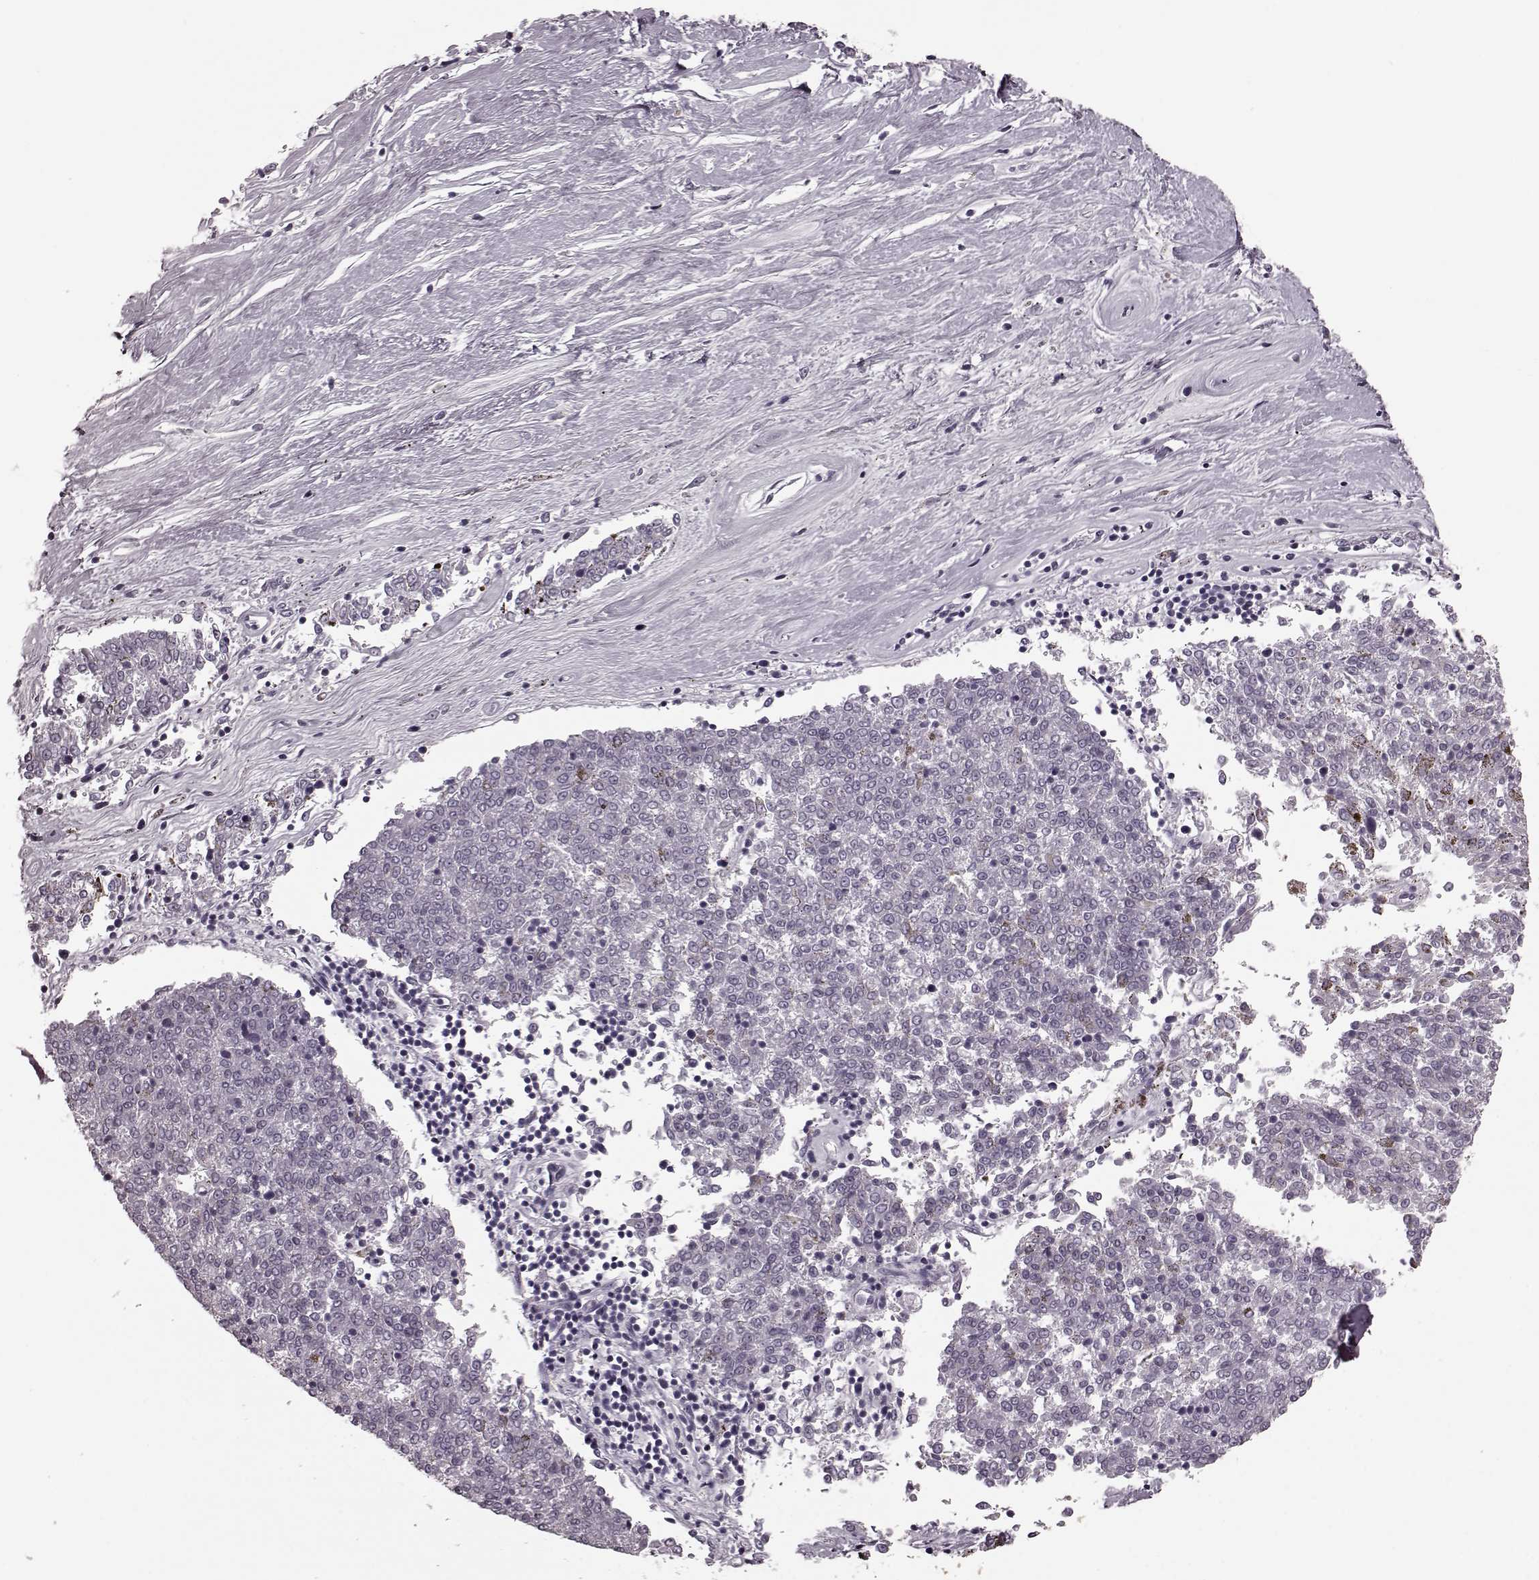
{"staining": {"intensity": "negative", "quantity": "none", "location": "none"}, "tissue": "melanoma", "cell_type": "Tumor cells", "image_type": "cancer", "snomed": [{"axis": "morphology", "description": "Malignant melanoma, NOS"}, {"axis": "topography", "description": "Skin"}], "caption": "The image shows no staining of tumor cells in malignant melanoma. (DAB IHC visualized using brightfield microscopy, high magnification).", "gene": "CST7", "patient": {"sex": "female", "age": 72}}